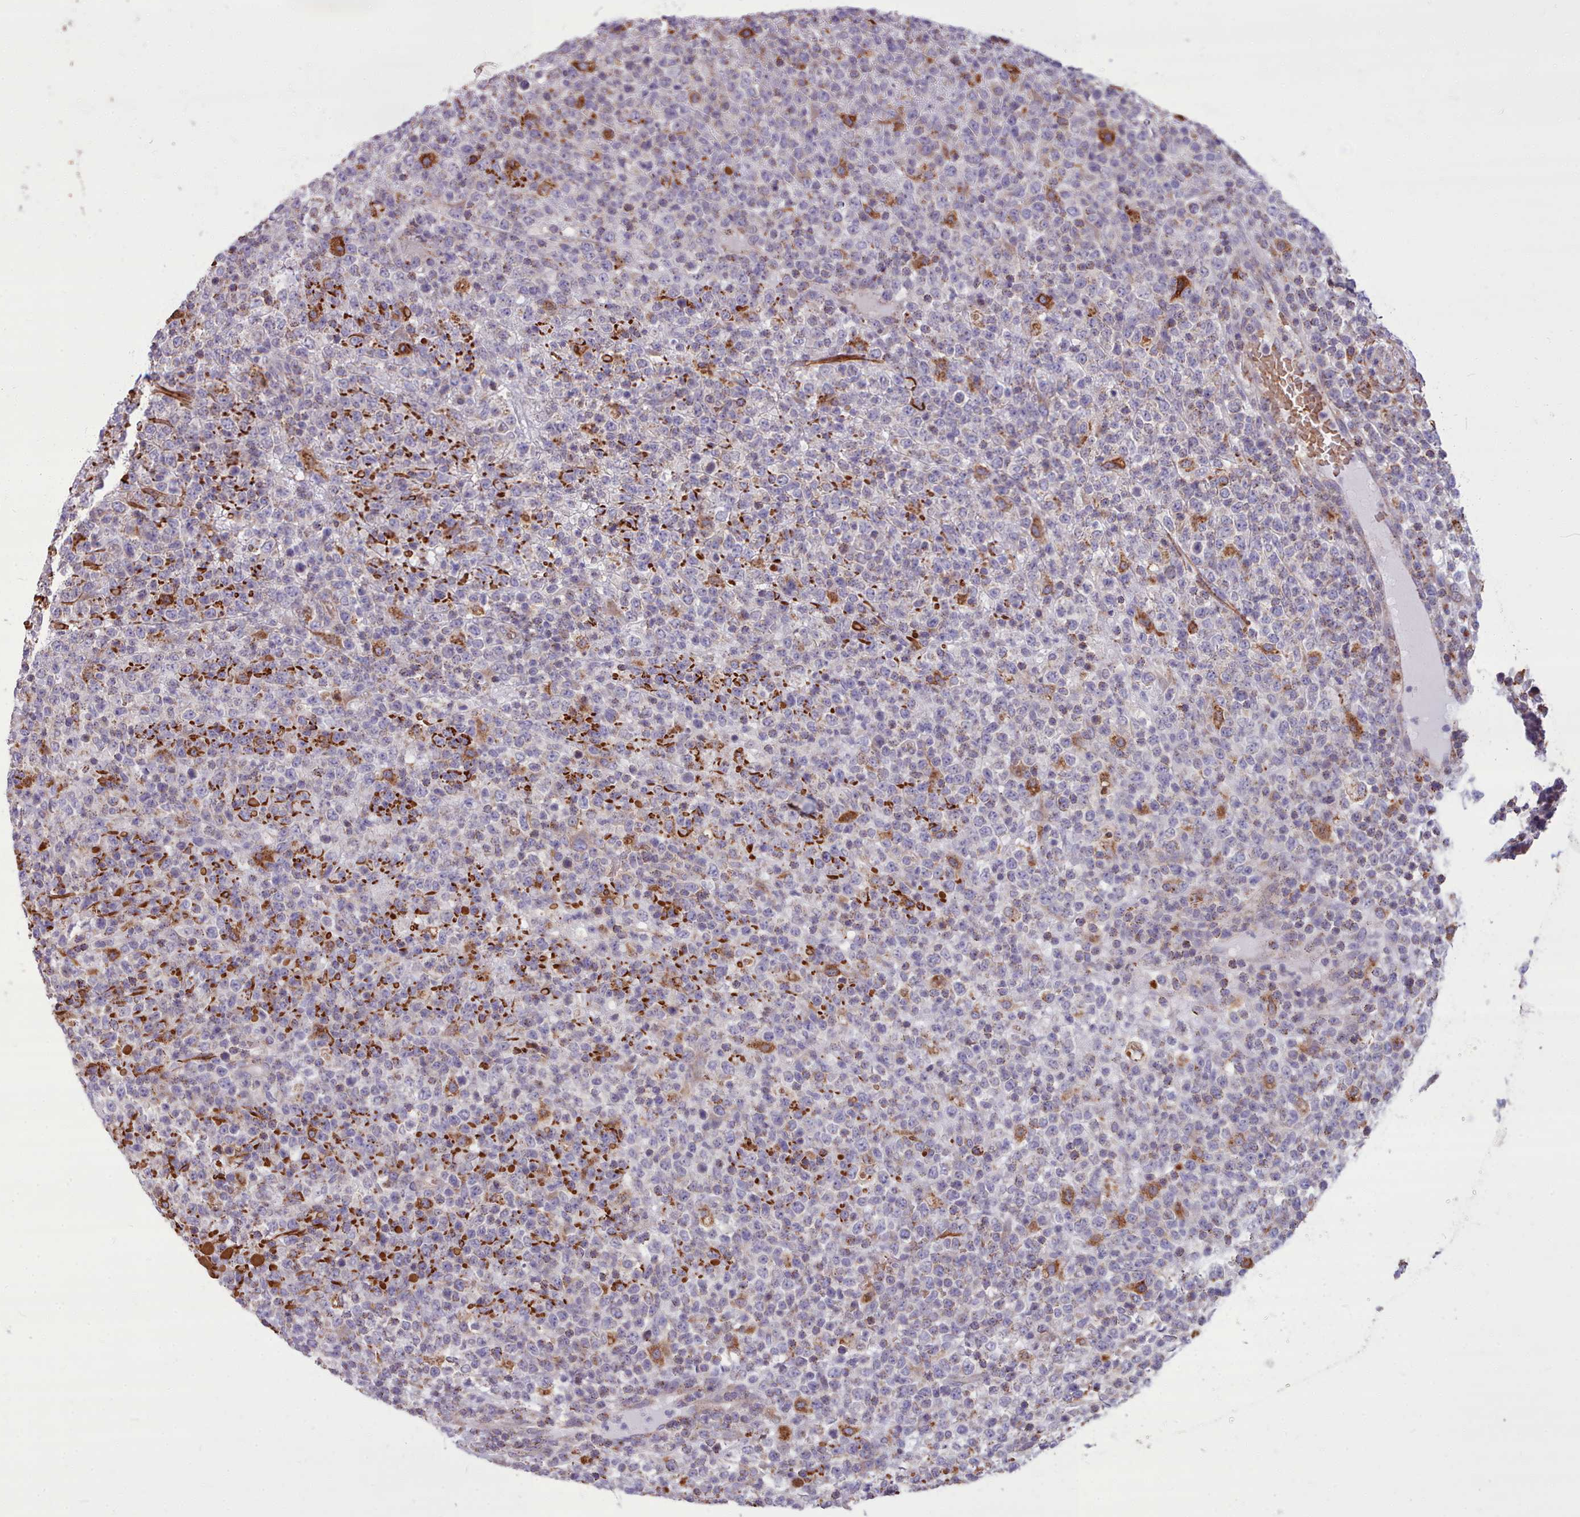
{"staining": {"intensity": "negative", "quantity": "none", "location": "none"}, "tissue": "lymphoma", "cell_type": "Tumor cells", "image_type": "cancer", "snomed": [{"axis": "morphology", "description": "Malignant lymphoma, non-Hodgkin's type, High grade"}, {"axis": "topography", "description": "Colon"}], "caption": "Lymphoma stained for a protein using immunohistochemistry exhibits no staining tumor cells.", "gene": "PACSIN3", "patient": {"sex": "female", "age": 53}}